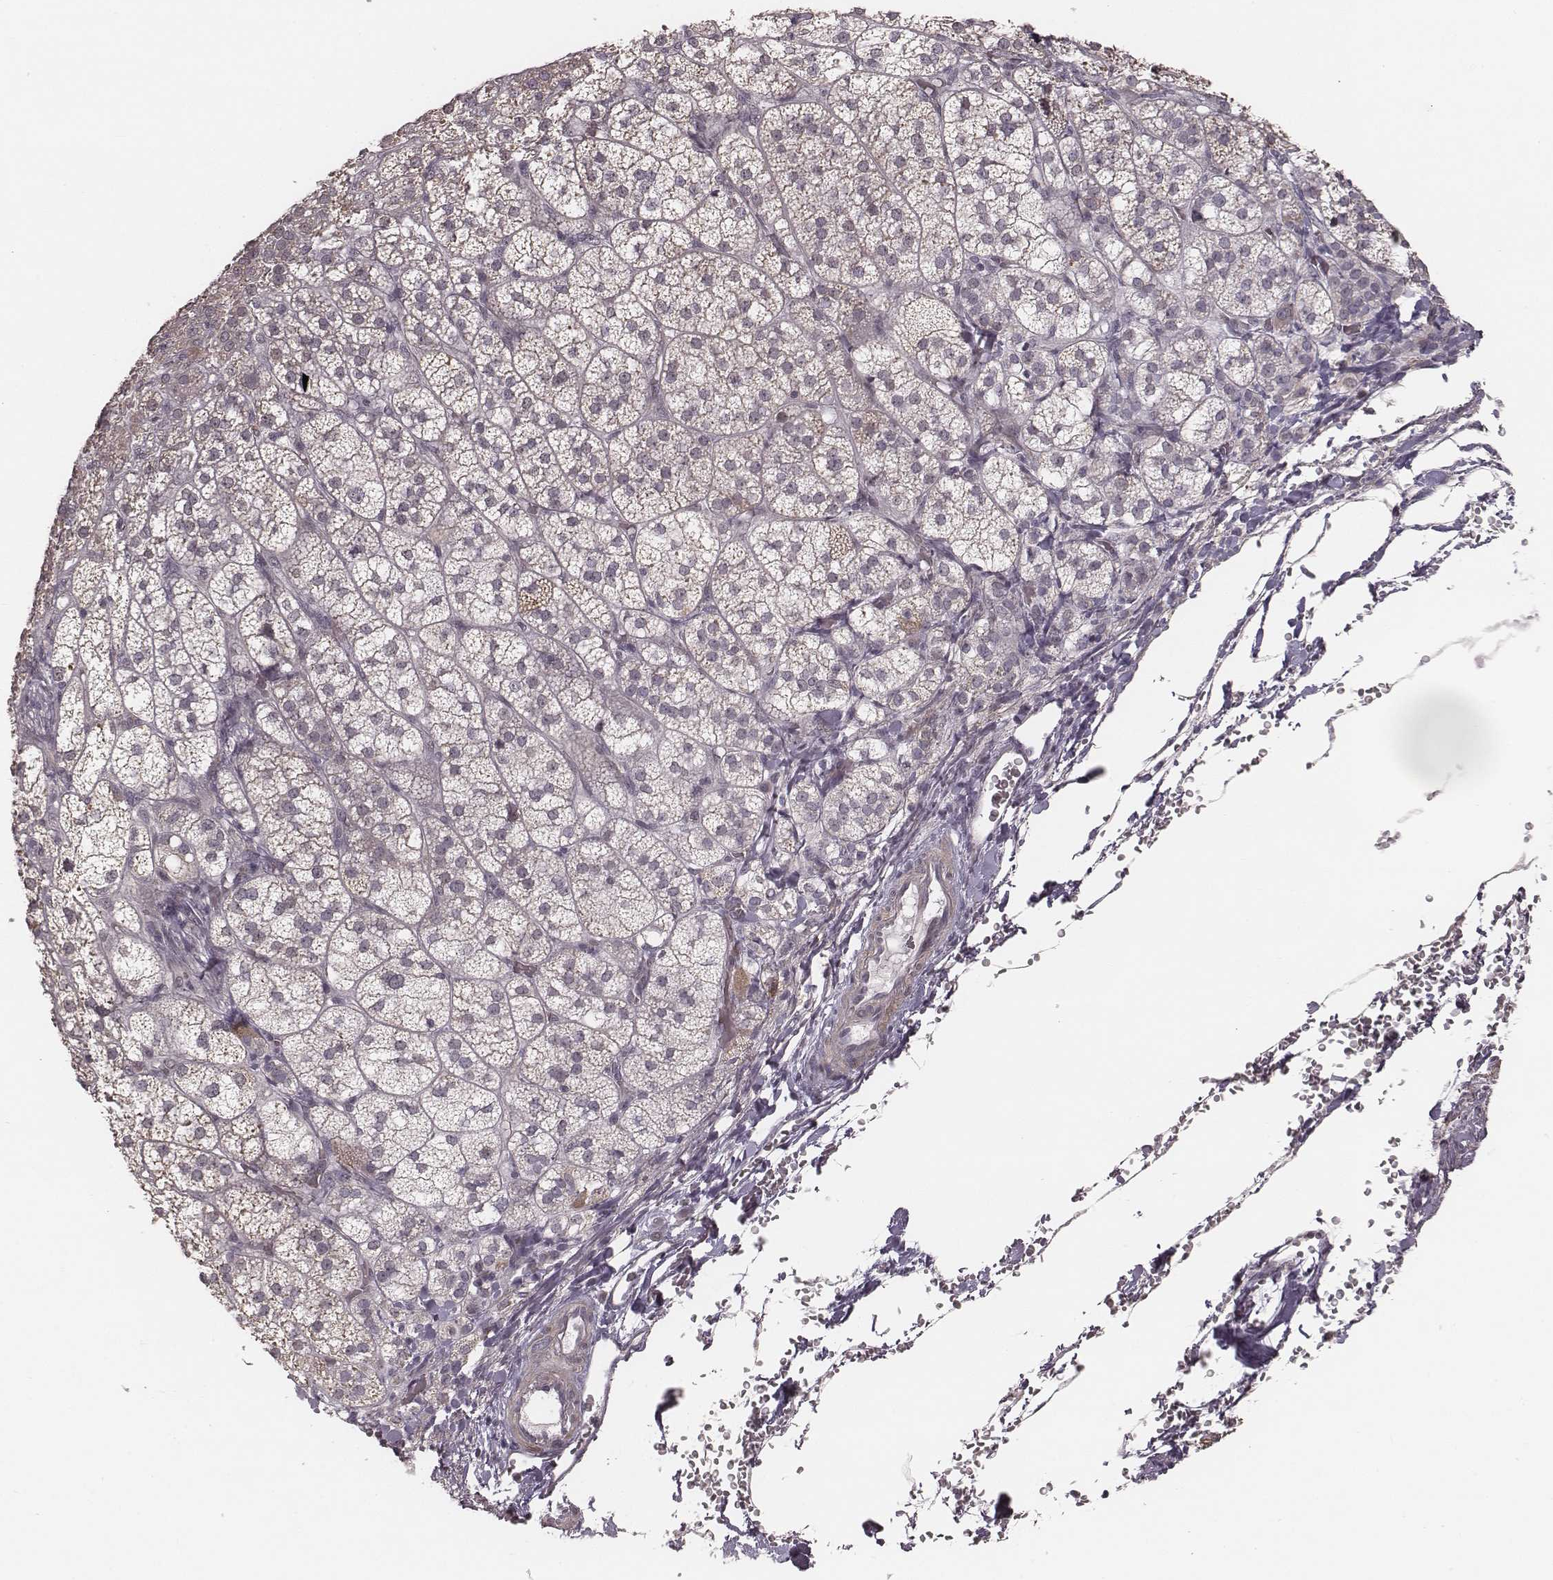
{"staining": {"intensity": "negative", "quantity": "none", "location": "none"}, "tissue": "adrenal gland", "cell_type": "Glandular cells", "image_type": "normal", "snomed": [{"axis": "morphology", "description": "Normal tissue, NOS"}, {"axis": "topography", "description": "Adrenal gland"}], "caption": "Immunohistochemistry photomicrograph of benign human adrenal gland stained for a protein (brown), which displays no staining in glandular cells.", "gene": "SLC7A4", "patient": {"sex": "female", "age": 60}}